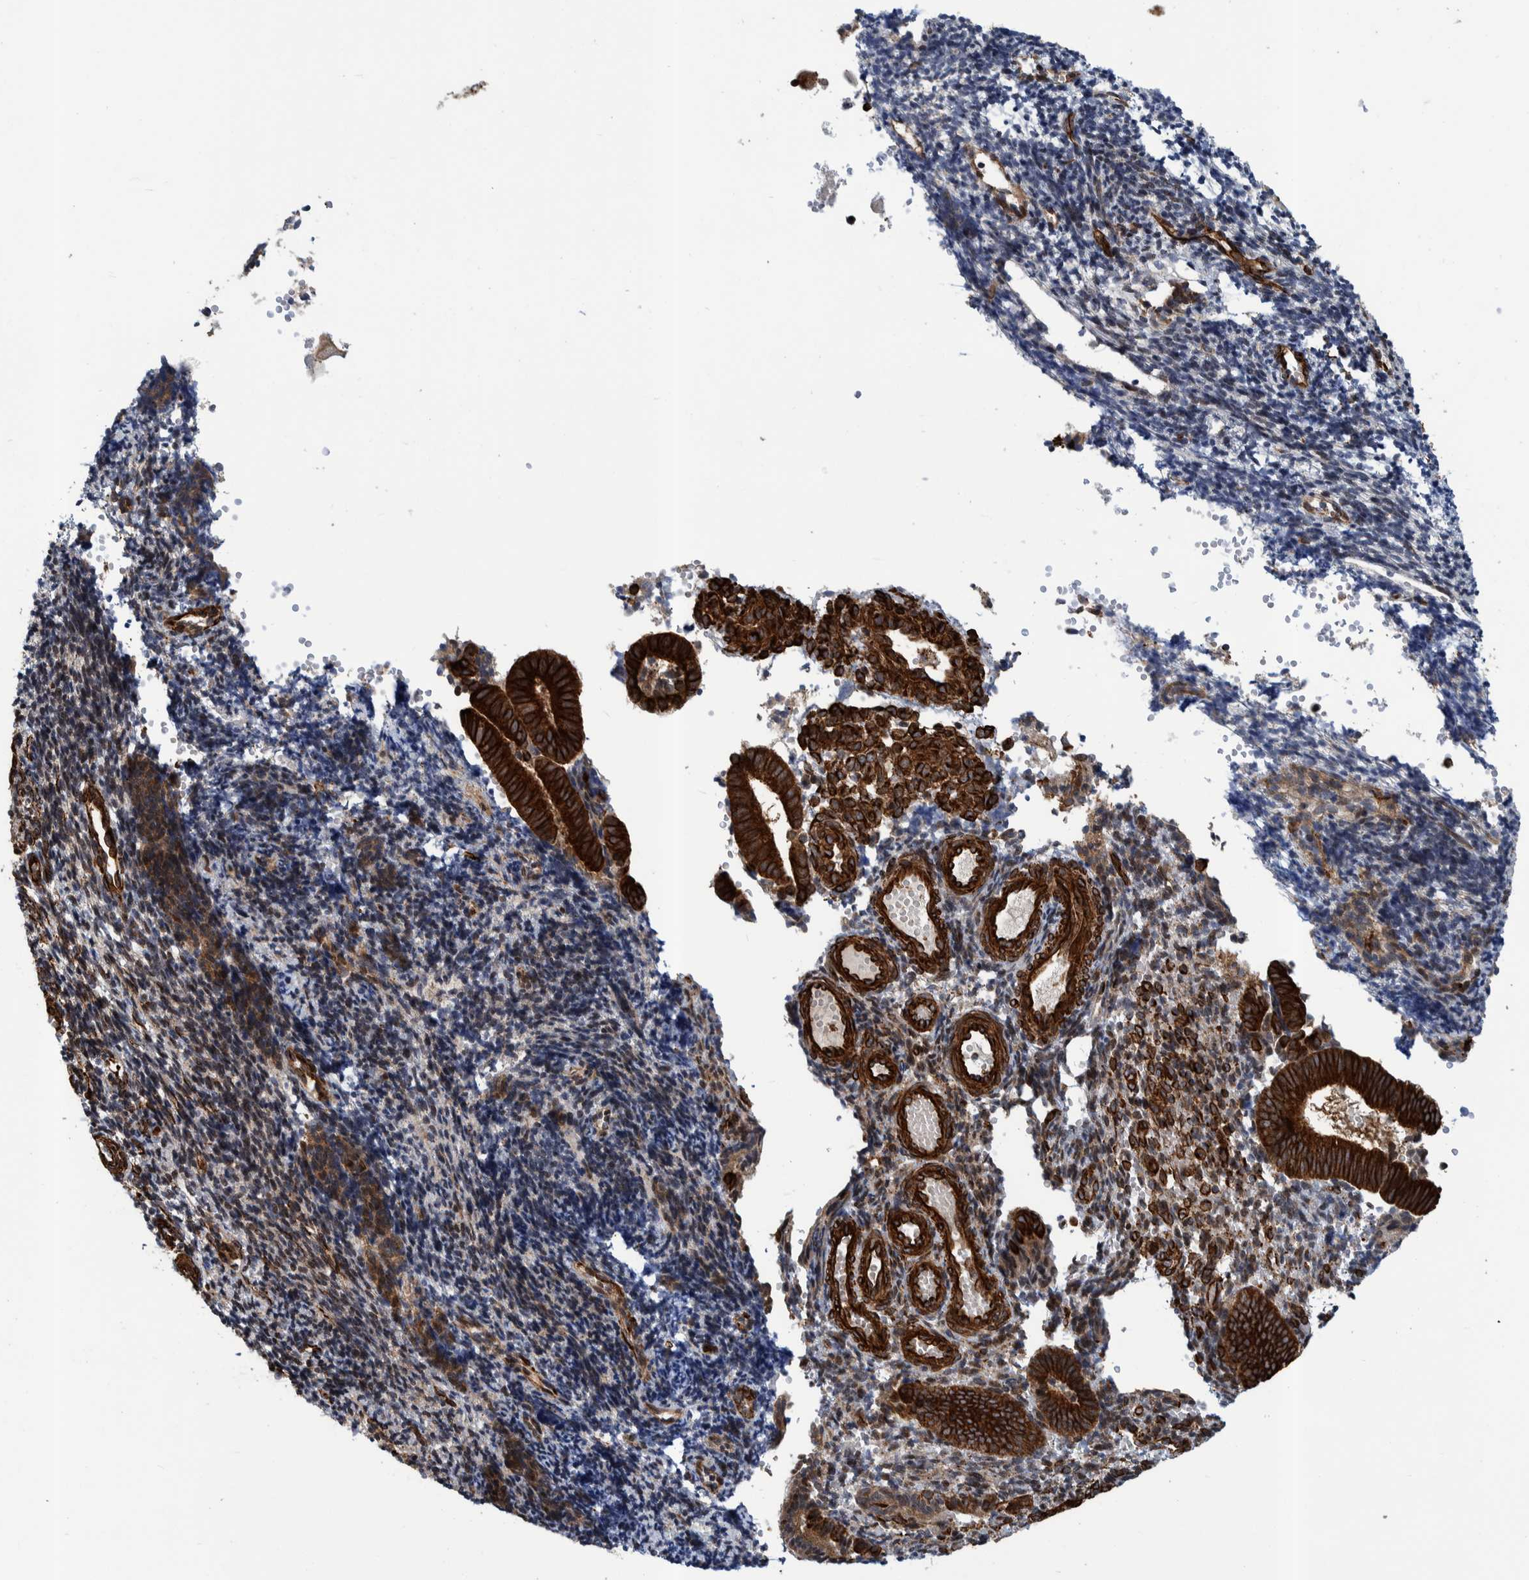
{"staining": {"intensity": "moderate", "quantity": "25%-75%", "location": "cytoplasmic/membranous"}, "tissue": "endometrium", "cell_type": "Cells in endometrial stroma", "image_type": "normal", "snomed": [{"axis": "morphology", "description": "Normal tissue, NOS"}, {"axis": "topography", "description": "Uterus"}, {"axis": "topography", "description": "Endometrium"}], "caption": "Protein expression analysis of unremarkable human endometrium reveals moderate cytoplasmic/membranous expression in approximately 25%-75% of cells in endometrial stroma.", "gene": "CCDC57", "patient": {"sex": "female", "age": 33}}